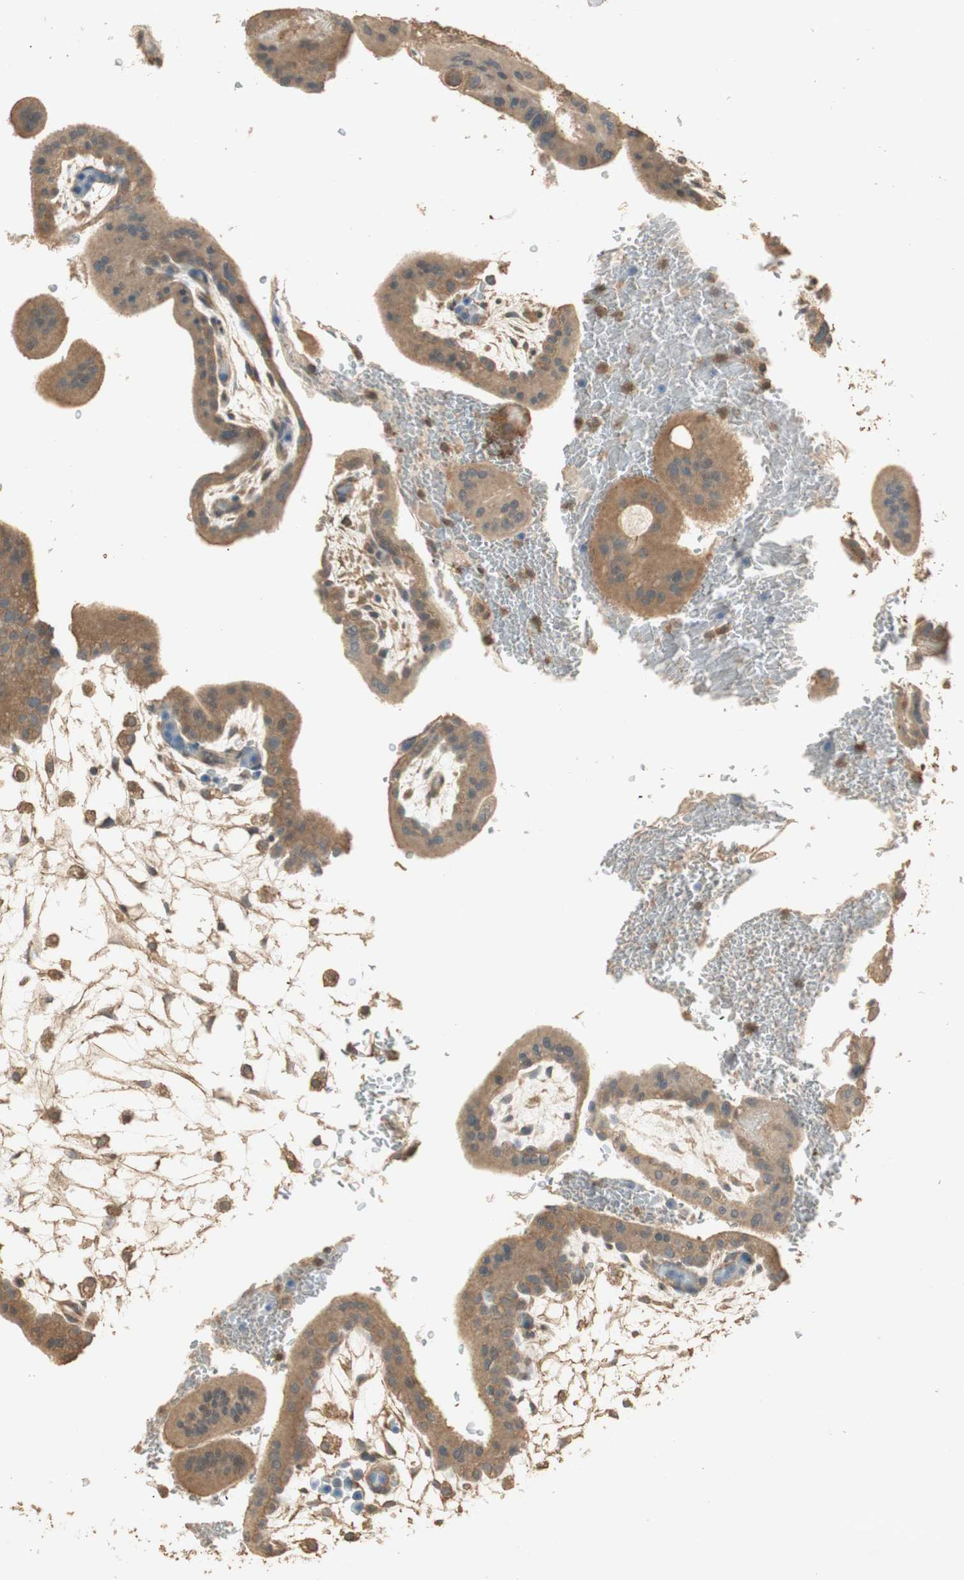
{"staining": {"intensity": "strong", "quantity": ">75%", "location": "cytoplasmic/membranous"}, "tissue": "placenta", "cell_type": "Trophoblastic cells", "image_type": "normal", "snomed": [{"axis": "morphology", "description": "Normal tissue, NOS"}, {"axis": "topography", "description": "Placenta"}], "caption": "DAB (3,3'-diaminobenzidine) immunohistochemical staining of benign human placenta displays strong cytoplasmic/membranous protein staining in approximately >75% of trophoblastic cells. (DAB = brown stain, brightfield microscopy at high magnification).", "gene": "USP2", "patient": {"sex": "female", "age": 35}}